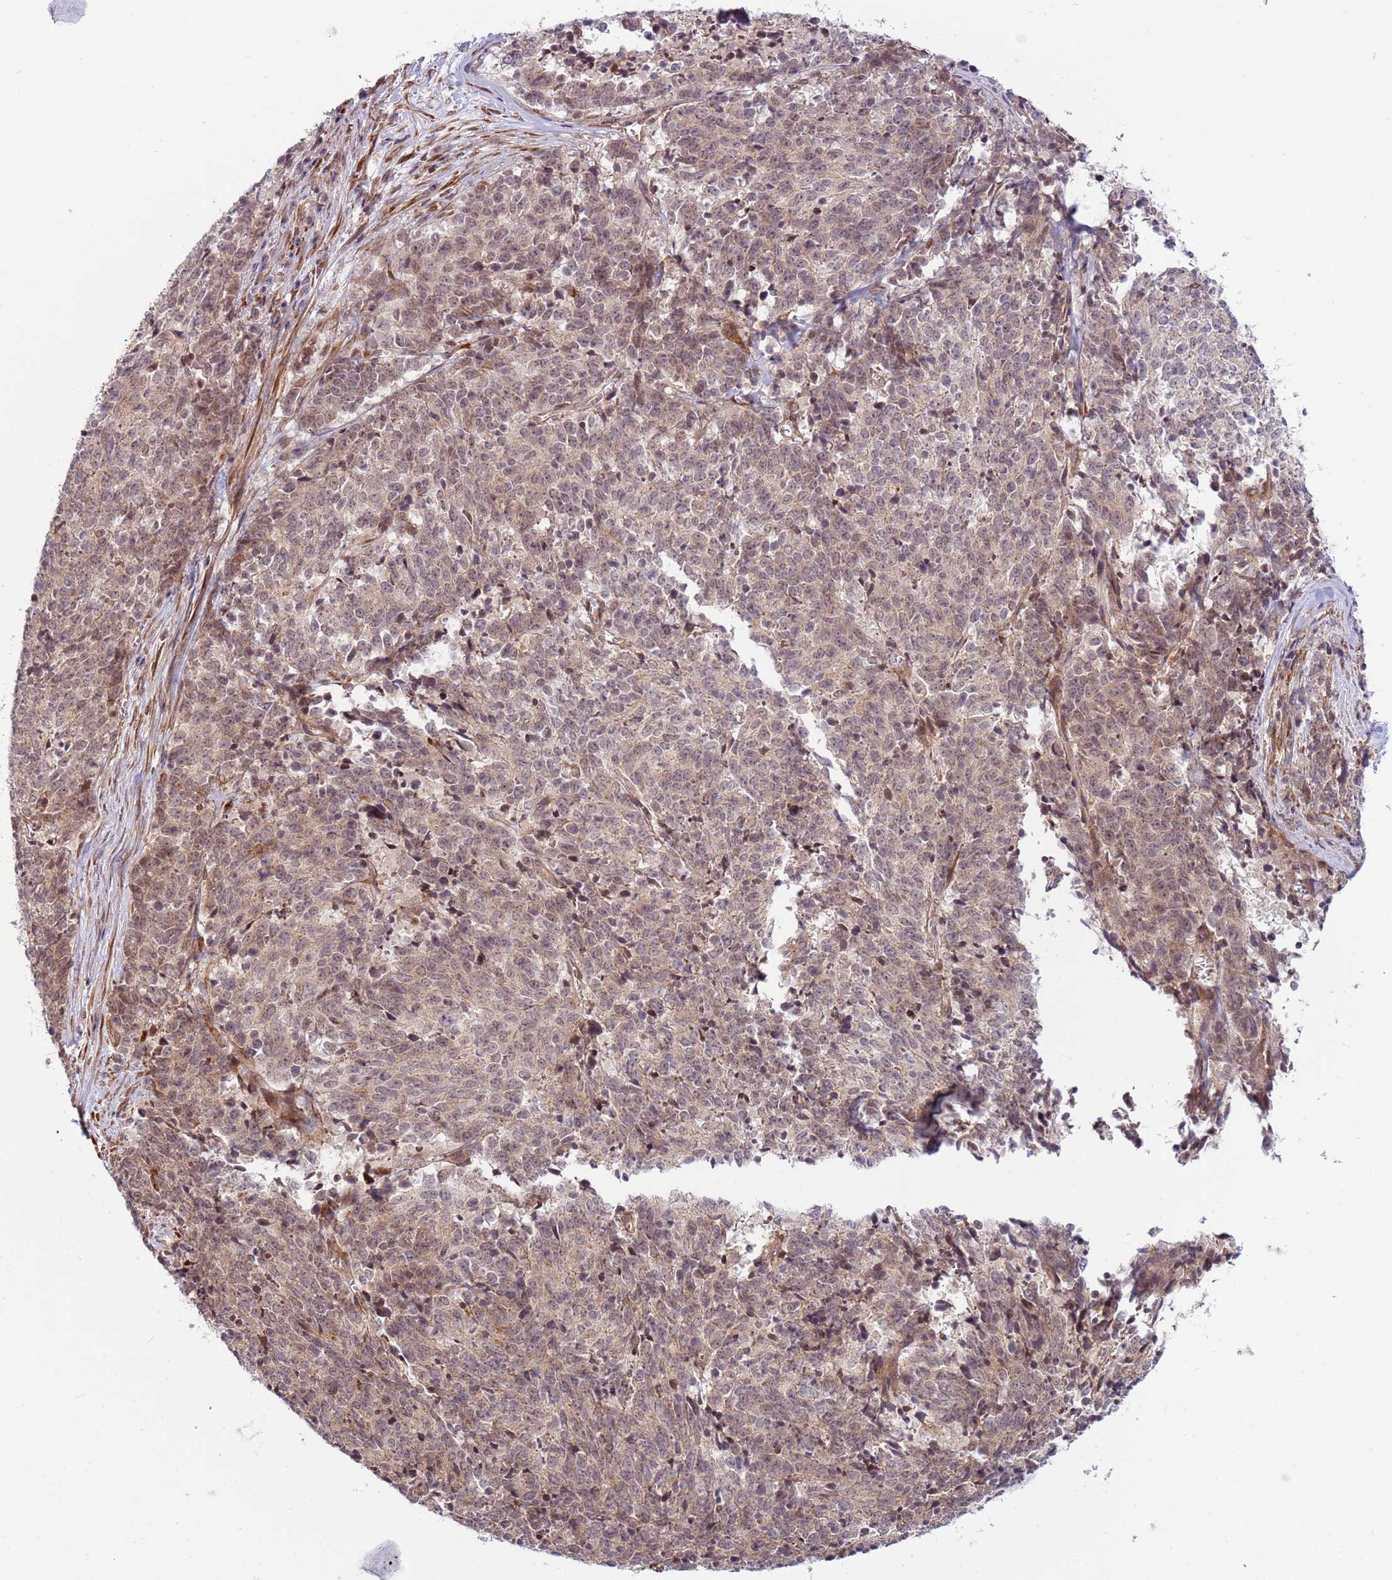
{"staining": {"intensity": "weak", "quantity": "25%-75%", "location": "cytoplasmic/membranous,nuclear"}, "tissue": "cervical cancer", "cell_type": "Tumor cells", "image_type": "cancer", "snomed": [{"axis": "morphology", "description": "Squamous cell carcinoma, NOS"}, {"axis": "topography", "description": "Cervix"}], "caption": "Immunohistochemistry (IHC) staining of cervical cancer (squamous cell carcinoma), which displays low levels of weak cytoplasmic/membranous and nuclear staining in approximately 25%-75% of tumor cells indicating weak cytoplasmic/membranous and nuclear protein expression. The staining was performed using DAB (brown) for protein detection and nuclei were counterstained in hematoxylin (blue).", "gene": "DCAF4", "patient": {"sex": "female", "age": 29}}